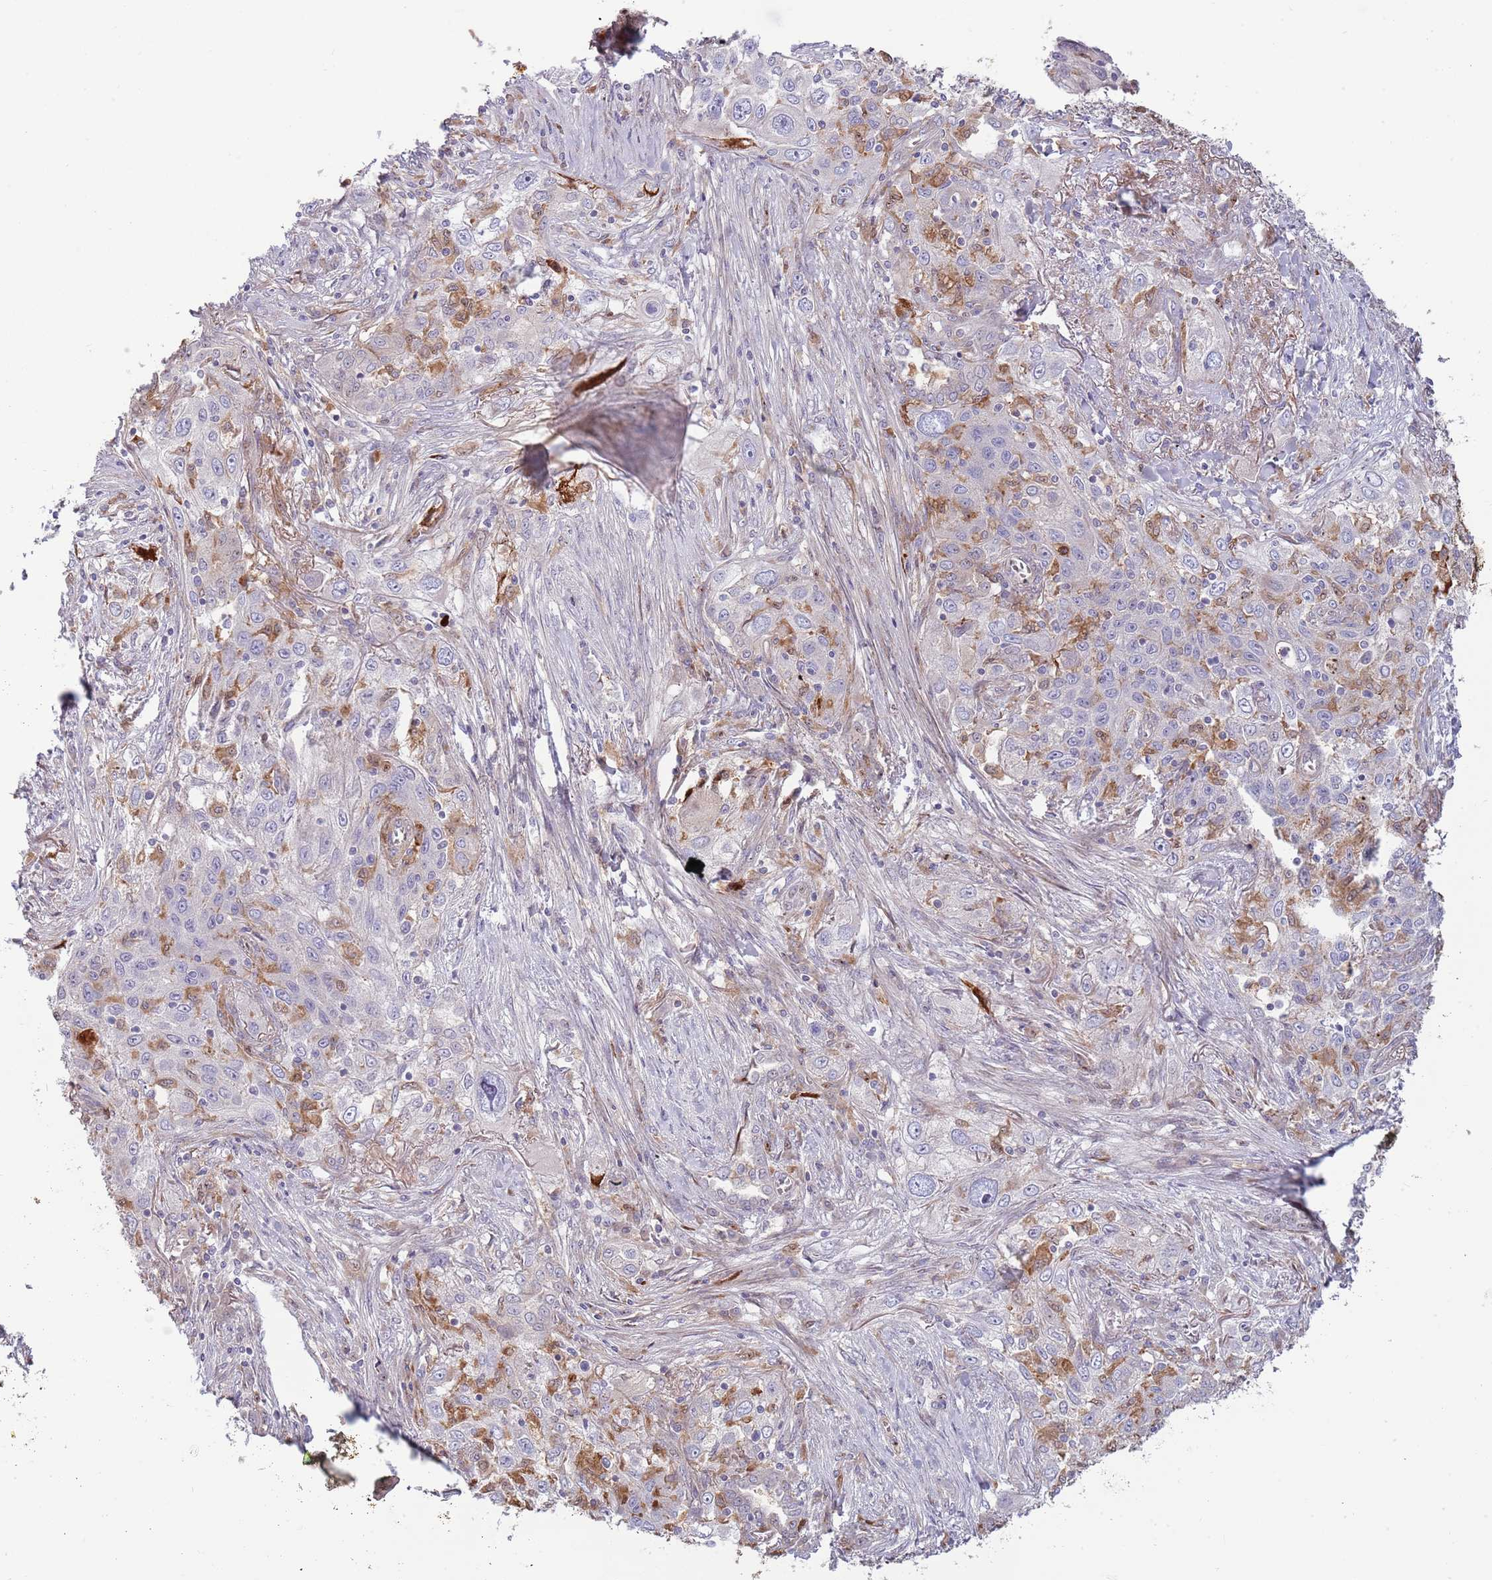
{"staining": {"intensity": "negative", "quantity": "none", "location": "none"}, "tissue": "lung cancer", "cell_type": "Tumor cells", "image_type": "cancer", "snomed": [{"axis": "morphology", "description": "Squamous cell carcinoma, NOS"}, {"axis": "topography", "description": "Lung"}], "caption": "Tumor cells show no significant protein staining in squamous cell carcinoma (lung).", "gene": "NADK", "patient": {"sex": "female", "age": 69}}